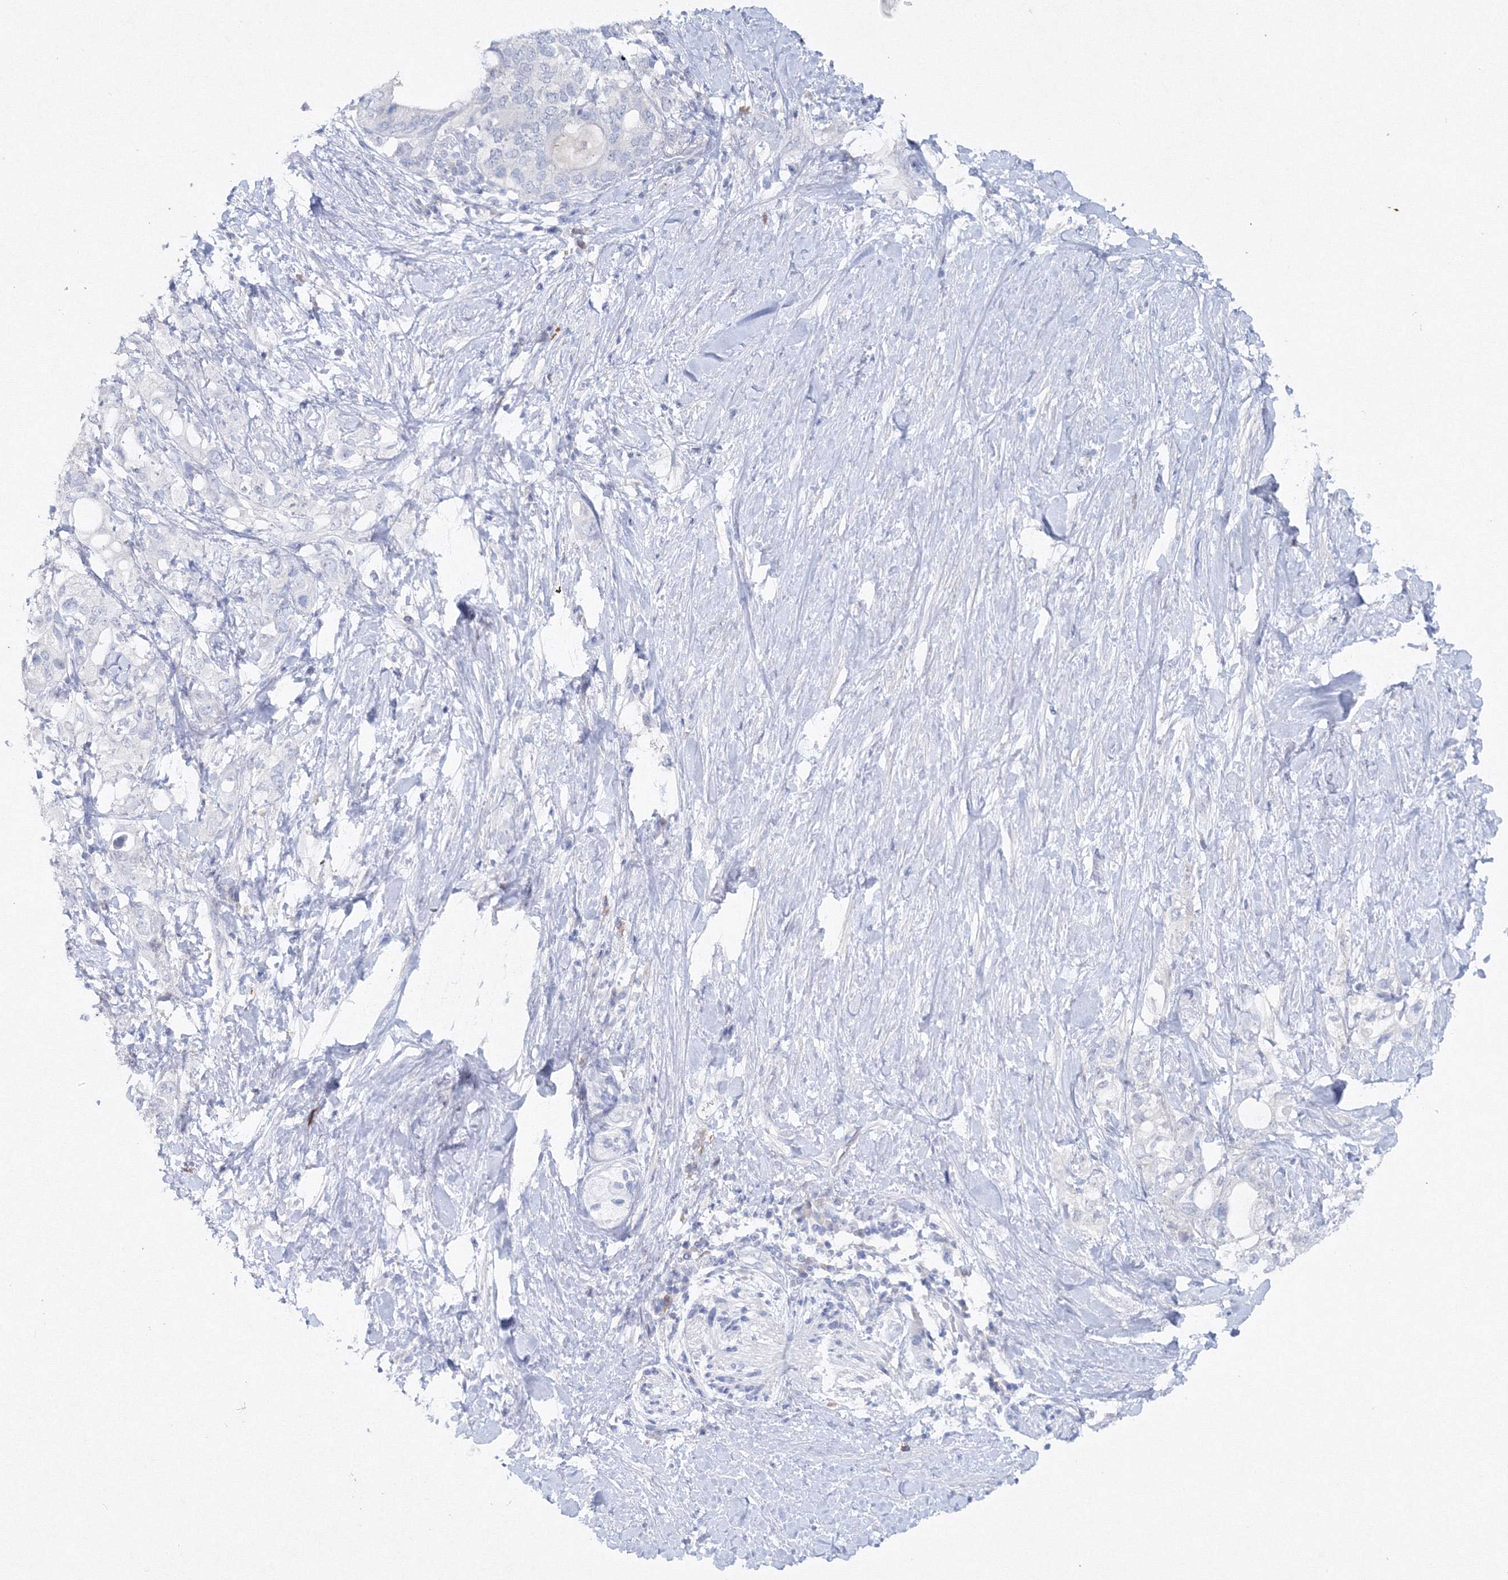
{"staining": {"intensity": "negative", "quantity": "none", "location": "none"}, "tissue": "pancreatic cancer", "cell_type": "Tumor cells", "image_type": "cancer", "snomed": [{"axis": "morphology", "description": "Adenocarcinoma, NOS"}, {"axis": "topography", "description": "Pancreas"}], "caption": "An immunohistochemistry histopathology image of adenocarcinoma (pancreatic) is shown. There is no staining in tumor cells of adenocarcinoma (pancreatic).", "gene": "GCKR", "patient": {"sex": "female", "age": 56}}